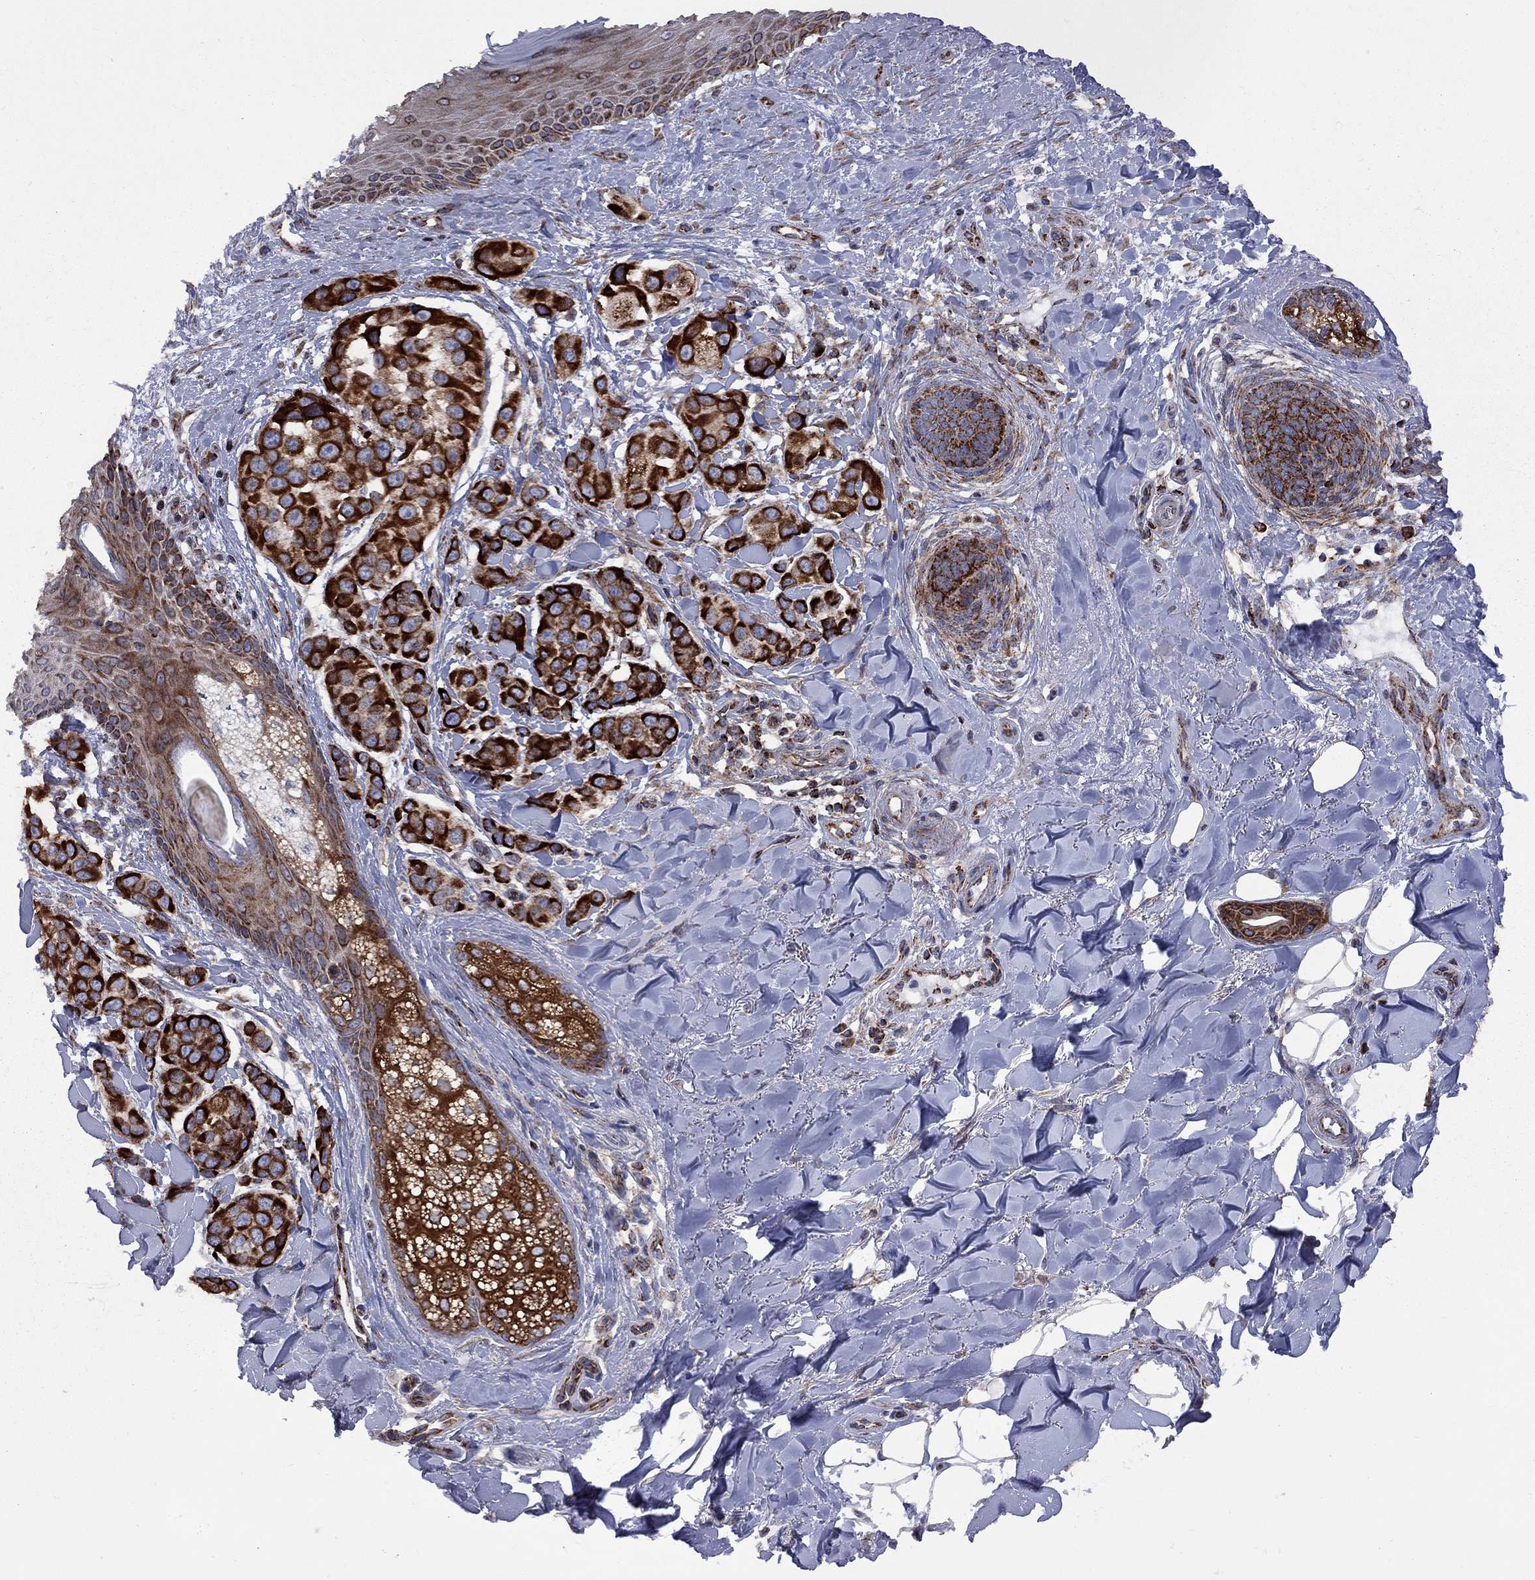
{"staining": {"intensity": "strong", "quantity": ">75%", "location": "cytoplasmic/membranous"}, "tissue": "melanoma", "cell_type": "Tumor cells", "image_type": "cancer", "snomed": [{"axis": "morphology", "description": "Malignant melanoma, NOS"}, {"axis": "topography", "description": "Skin"}], "caption": "Immunohistochemical staining of malignant melanoma displays high levels of strong cytoplasmic/membranous staining in about >75% of tumor cells.", "gene": "CLPTM1", "patient": {"sex": "male", "age": 57}}